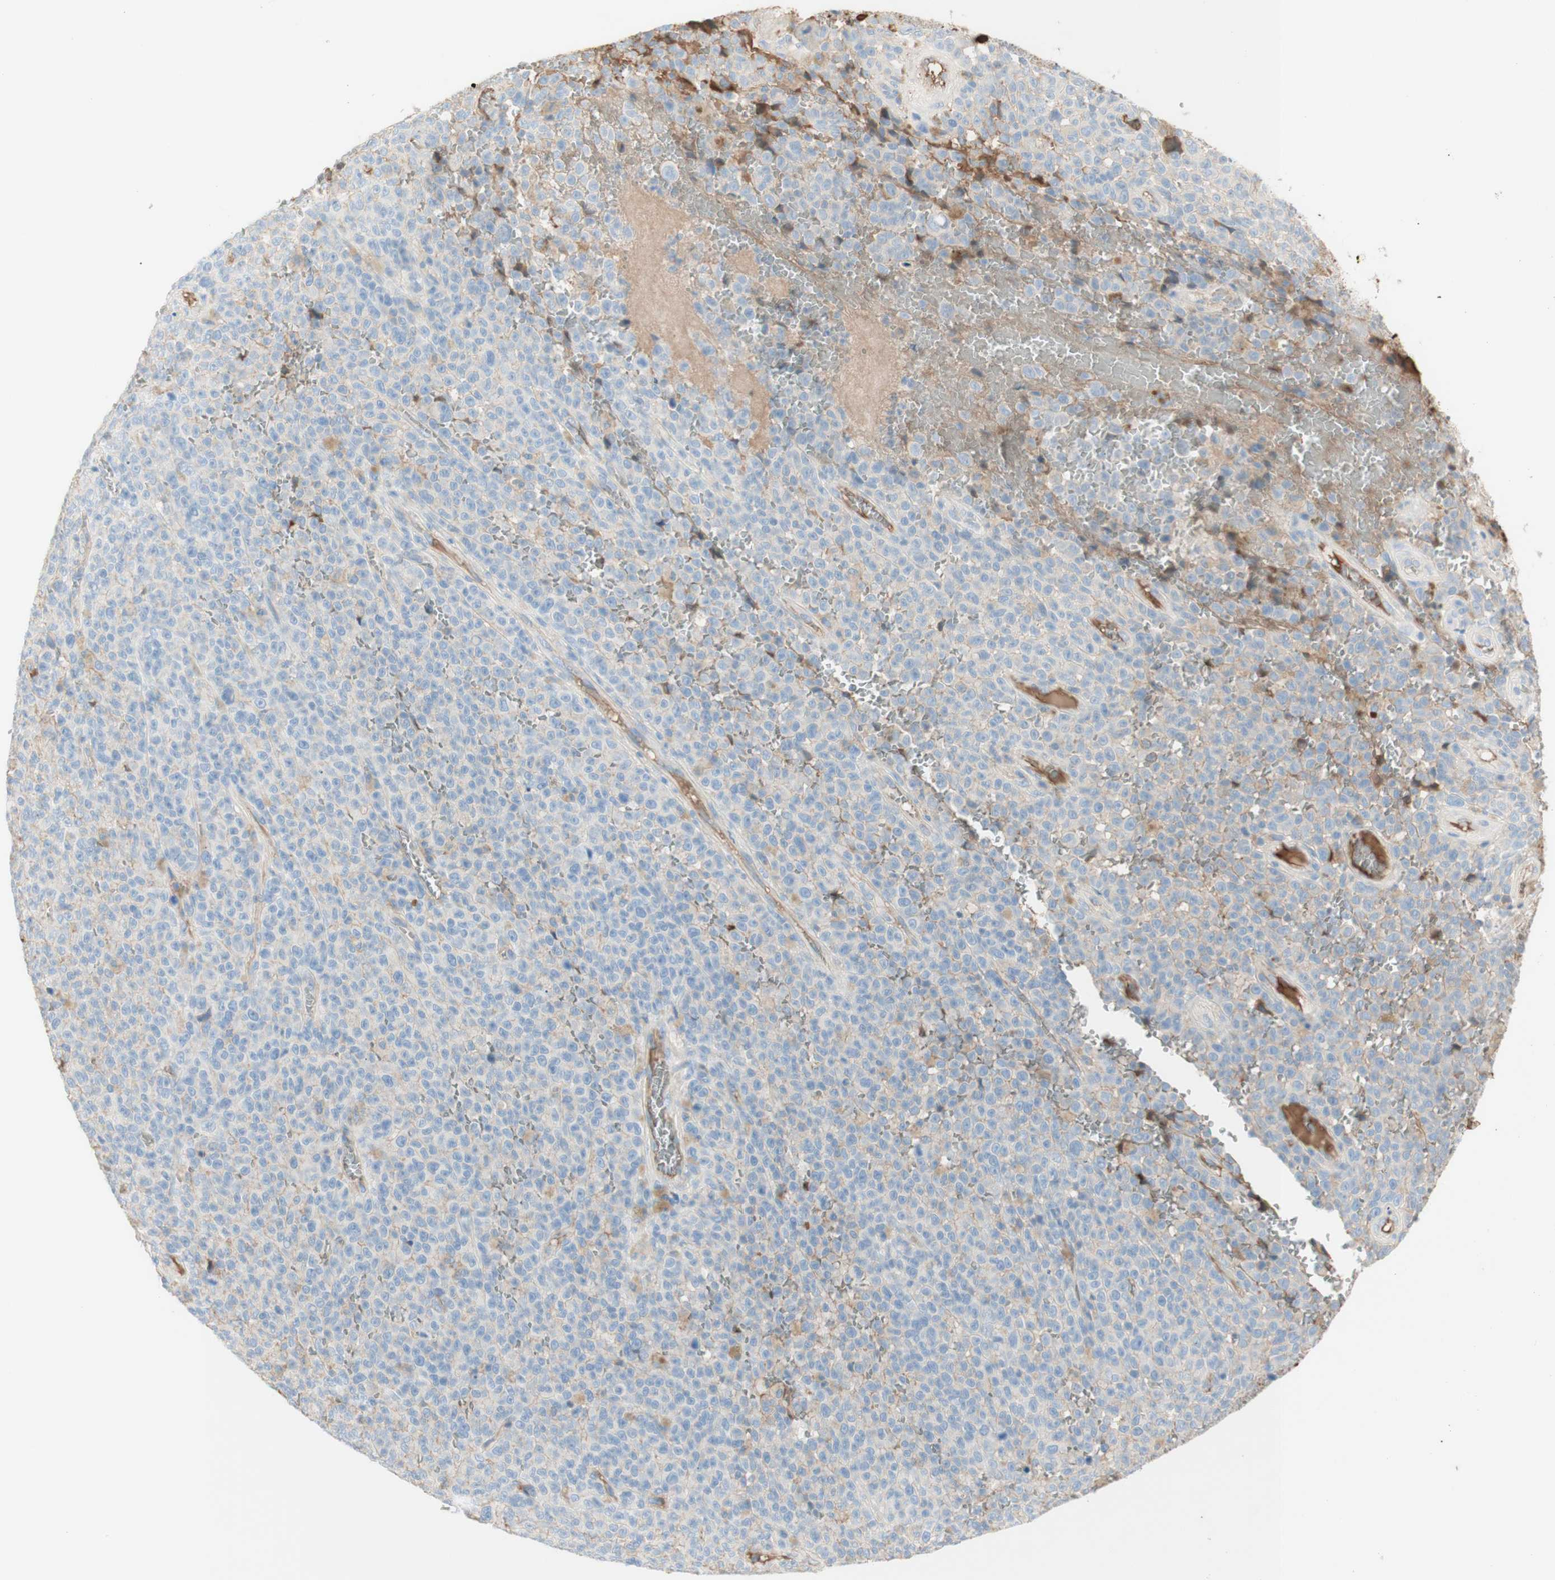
{"staining": {"intensity": "negative", "quantity": "none", "location": "none"}, "tissue": "melanoma", "cell_type": "Tumor cells", "image_type": "cancer", "snomed": [{"axis": "morphology", "description": "Malignant melanoma, NOS"}, {"axis": "topography", "description": "Skin"}], "caption": "A high-resolution image shows IHC staining of malignant melanoma, which exhibits no significant expression in tumor cells.", "gene": "KNG1", "patient": {"sex": "female", "age": 82}}